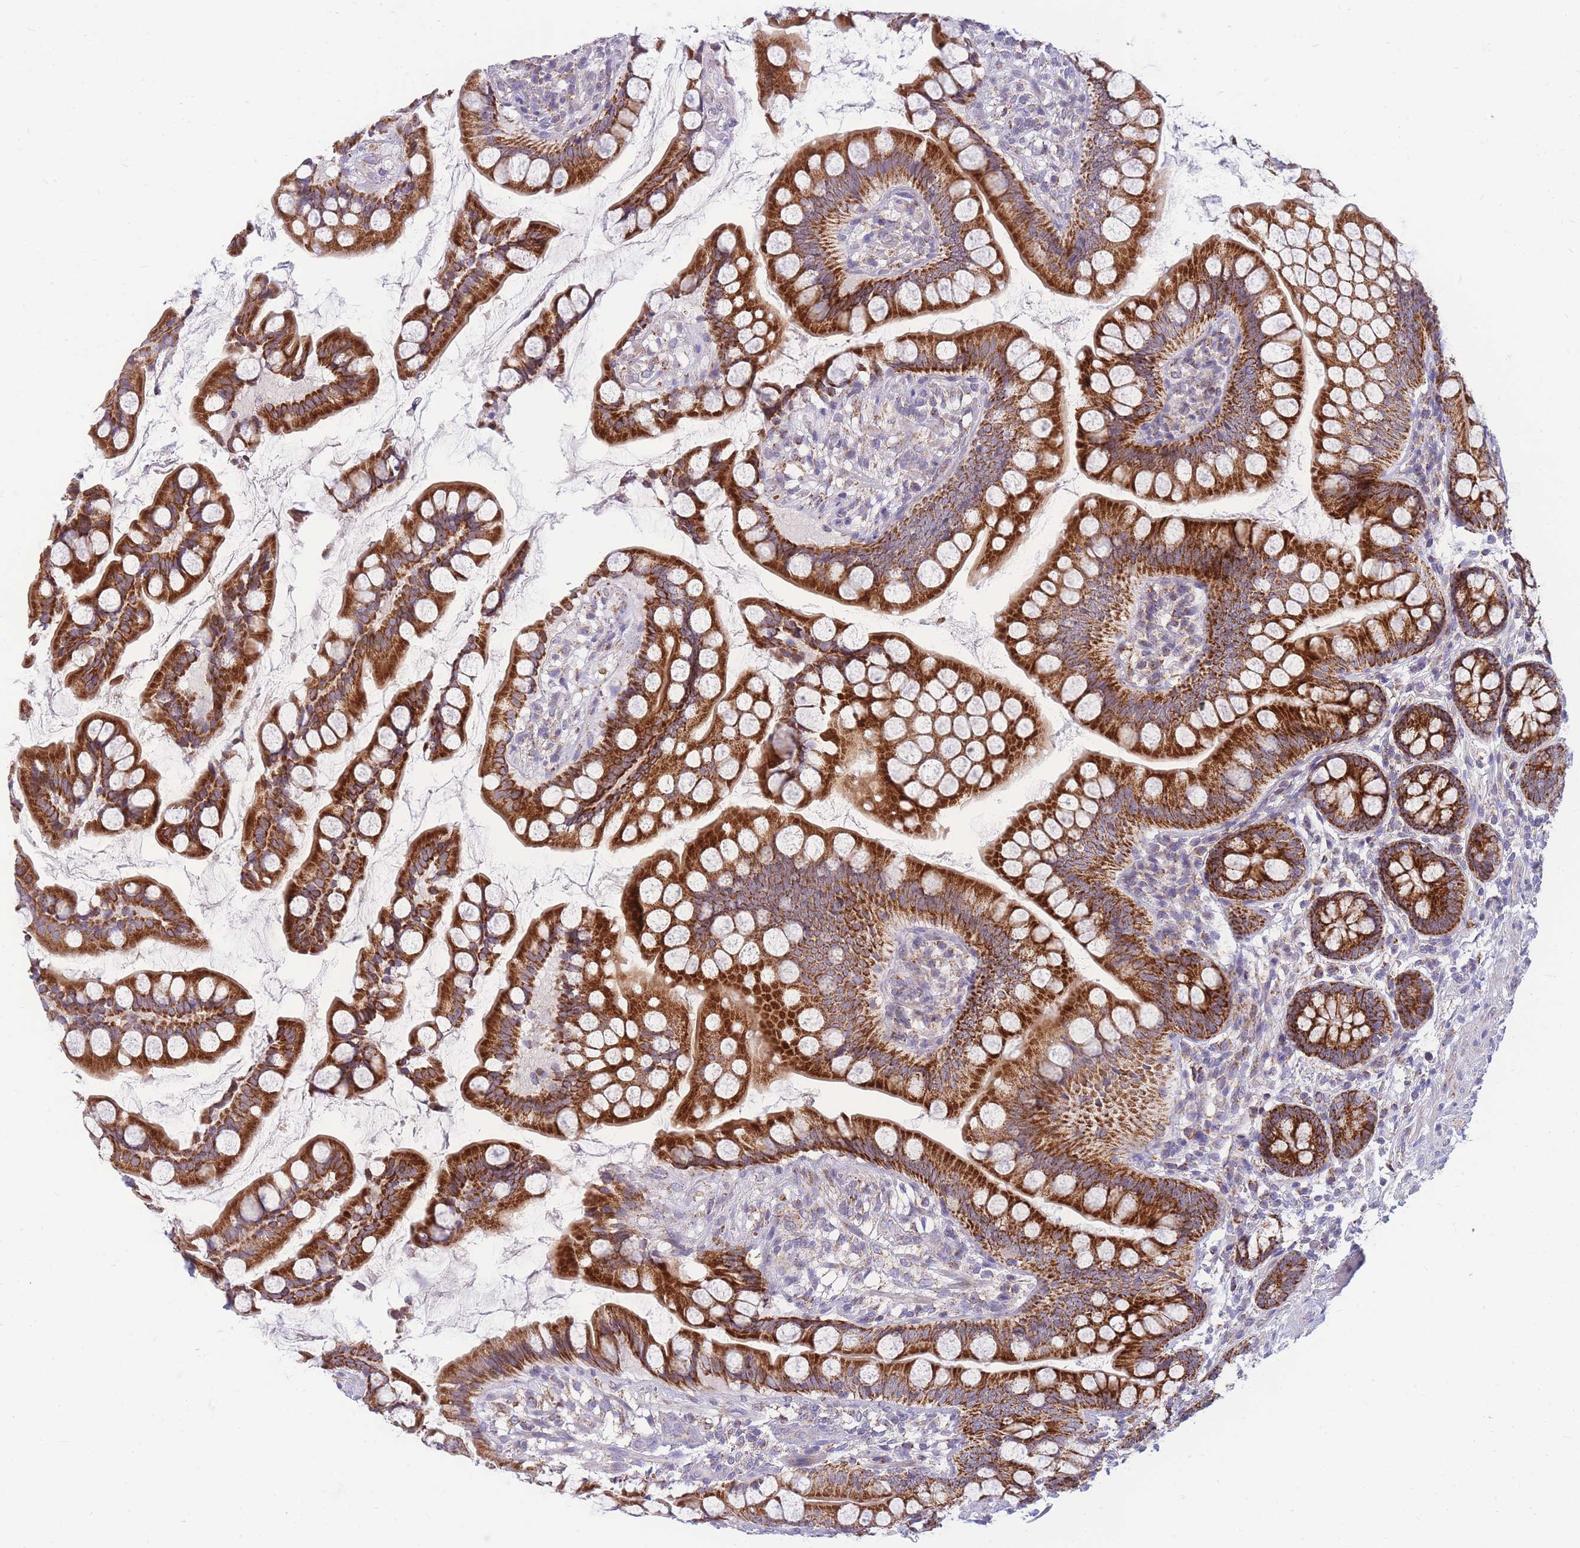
{"staining": {"intensity": "strong", "quantity": ">75%", "location": "cytoplasmic/membranous"}, "tissue": "small intestine", "cell_type": "Glandular cells", "image_type": "normal", "snomed": [{"axis": "morphology", "description": "Normal tissue, NOS"}, {"axis": "topography", "description": "Small intestine"}], "caption": "Small intestine stained for a protein displays strong cytoplasmic/membranous positivity in glandular cells. The protein of interest is shown in brown color, while the nuclei are stained blue.", "gene": "MRPS11", "patient": {"sex": "male", "age": 70}}